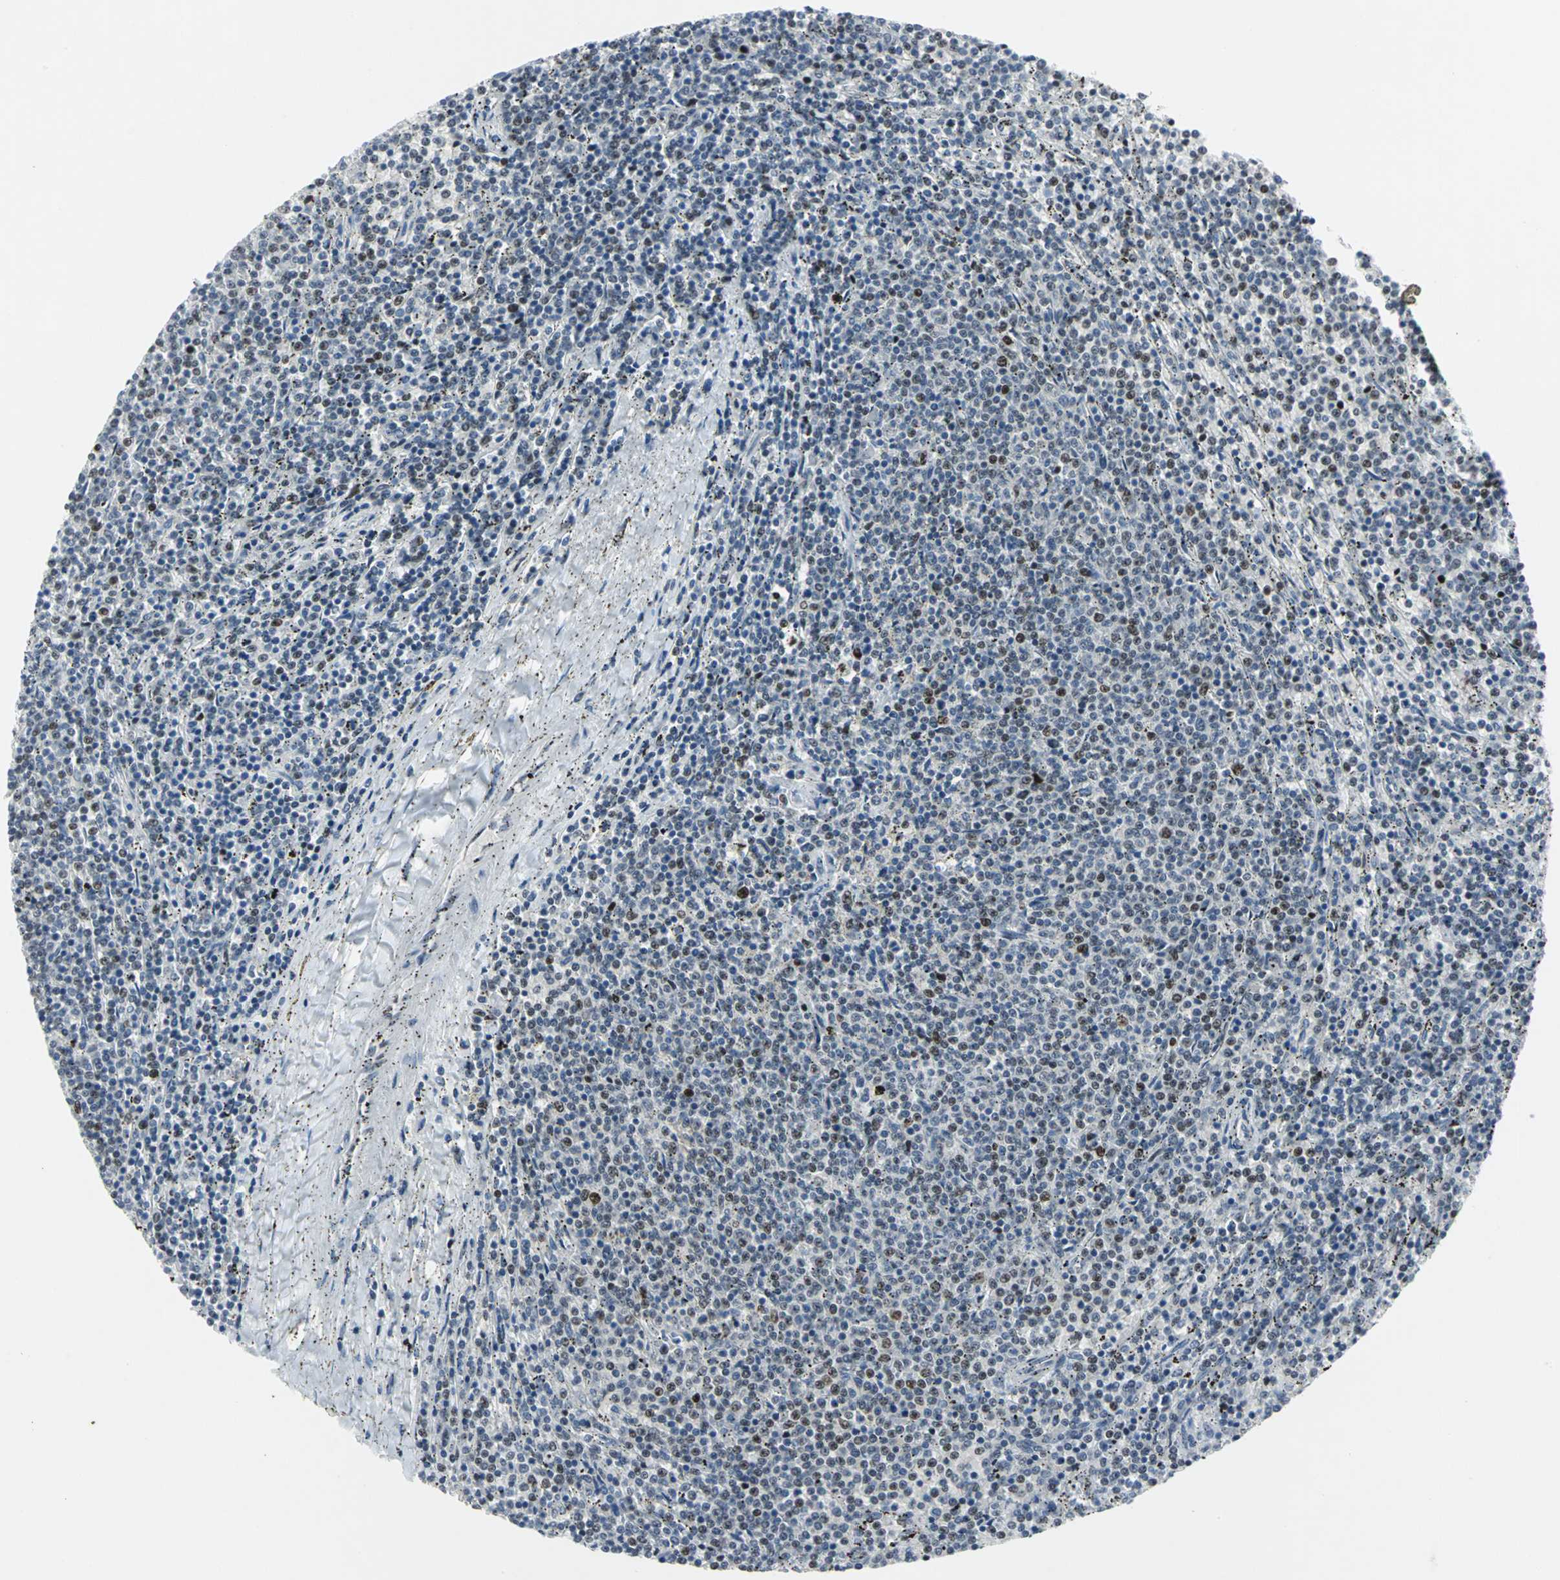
{"staining": {"intensity": "moderate", "quantity": "<25%", "location": "nuclear"}, "tissue": "lymphoma", "cell_type": "Tumor cells", "image_type": "cancer", "snomed": [{"axis": "morphology", "description": "Malignant lymphoma, non-Hodgkin's type, Low grade"}, {"axis": "topography", "description": "Spleen"}], "caption": "Low-grade malignant lymphoma, non-Hodgkin's type tissue demonstrates moderate nuclear positivity in approximately <25% of tumor cells", "gene": "RPA1", "patient": {"sex": "female", "age": 50}}